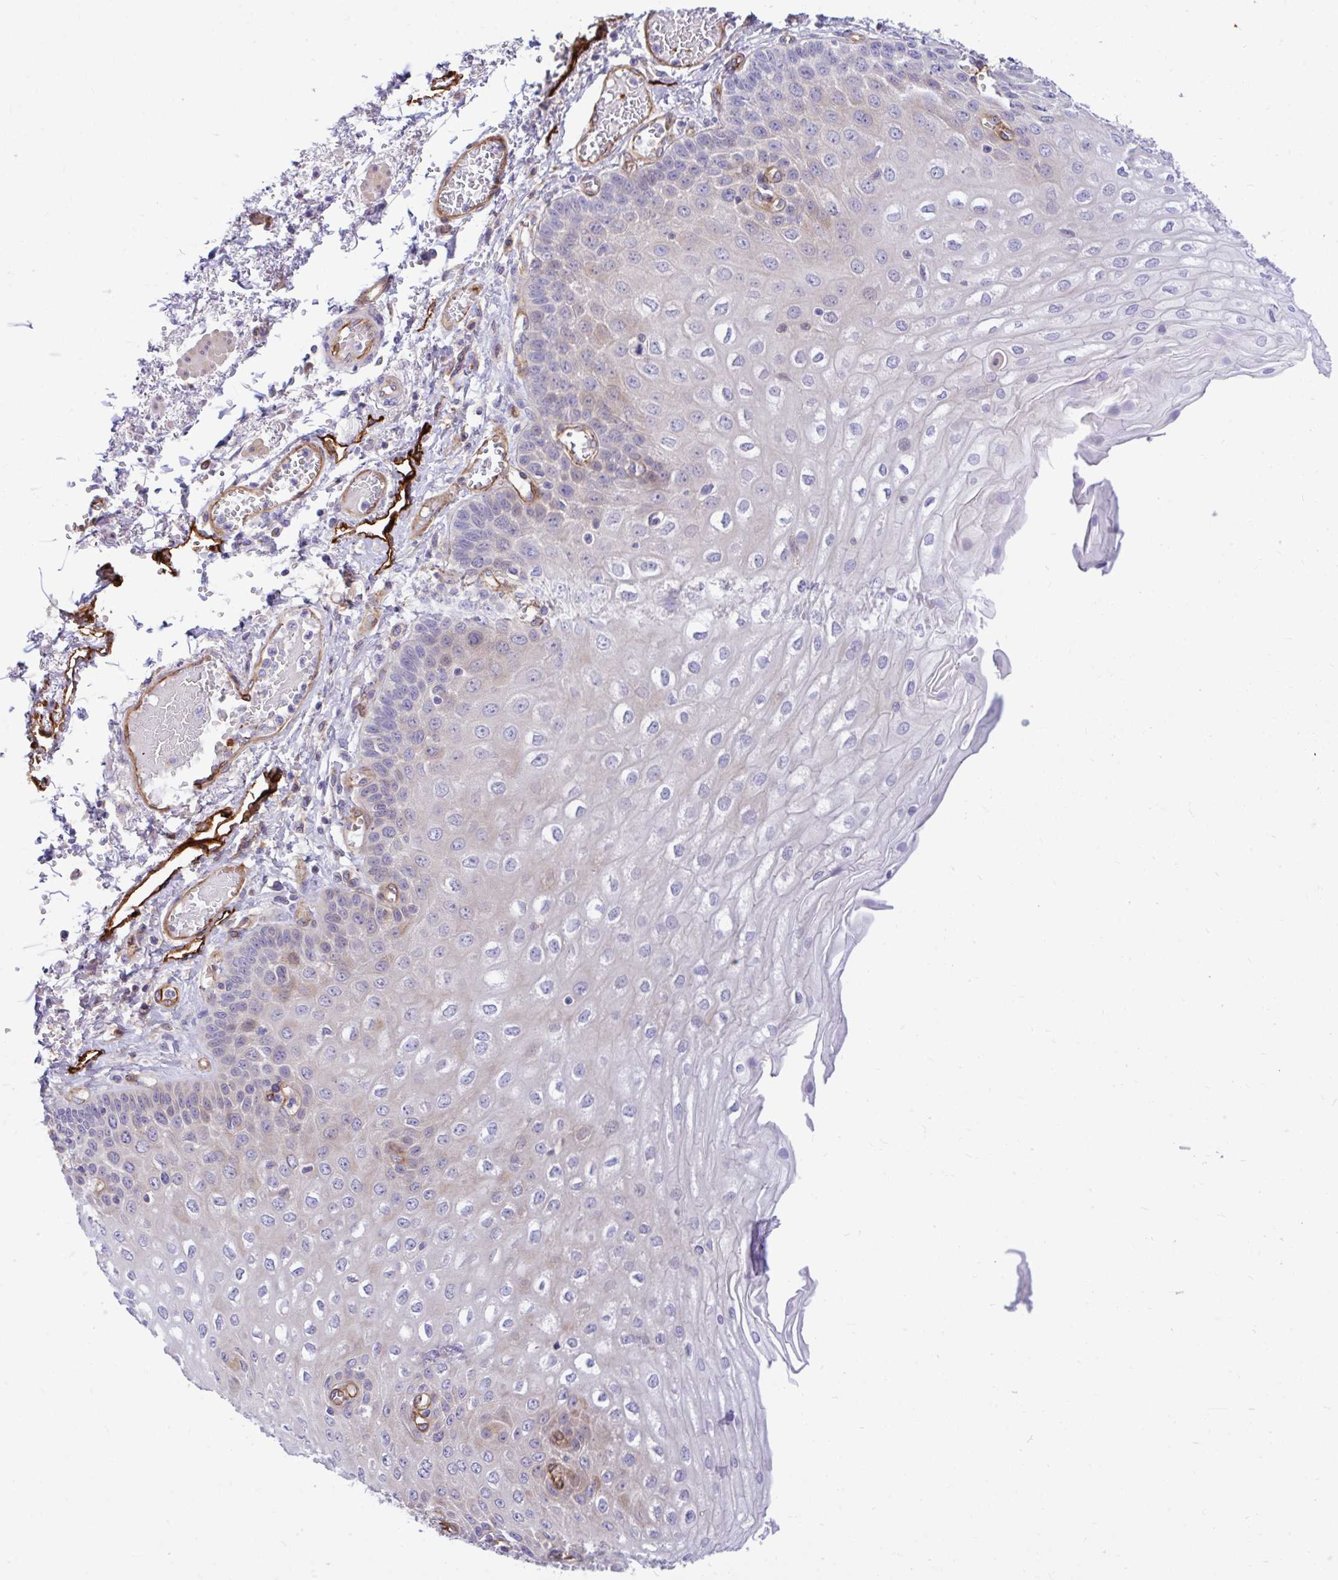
{"staining": {"intensity": "moderate", "quantity": "25%-75%", "location": "cytoplasmic/membranous"}, "tissue": "esophagus", "cell_type": "Squamous epithelial cells", "image_type": "normal", "snomed": [{"axis": "morphology", "description": "Normal tissue, NOS"}, {"axis": "morphology", "description": "Adenocarcinoma, NOS"}, {"axis": "topography", "description": "Esophagus"}], "caption": "Esophagus was stained to show a protein in brown. There is medium levels of moderate cytoplasmic/membranous positivity in approximately 25%-75% of squamous epithelial cells.", "gene": "ESPNL", "patient": {"sex": "male", "age": 81}}